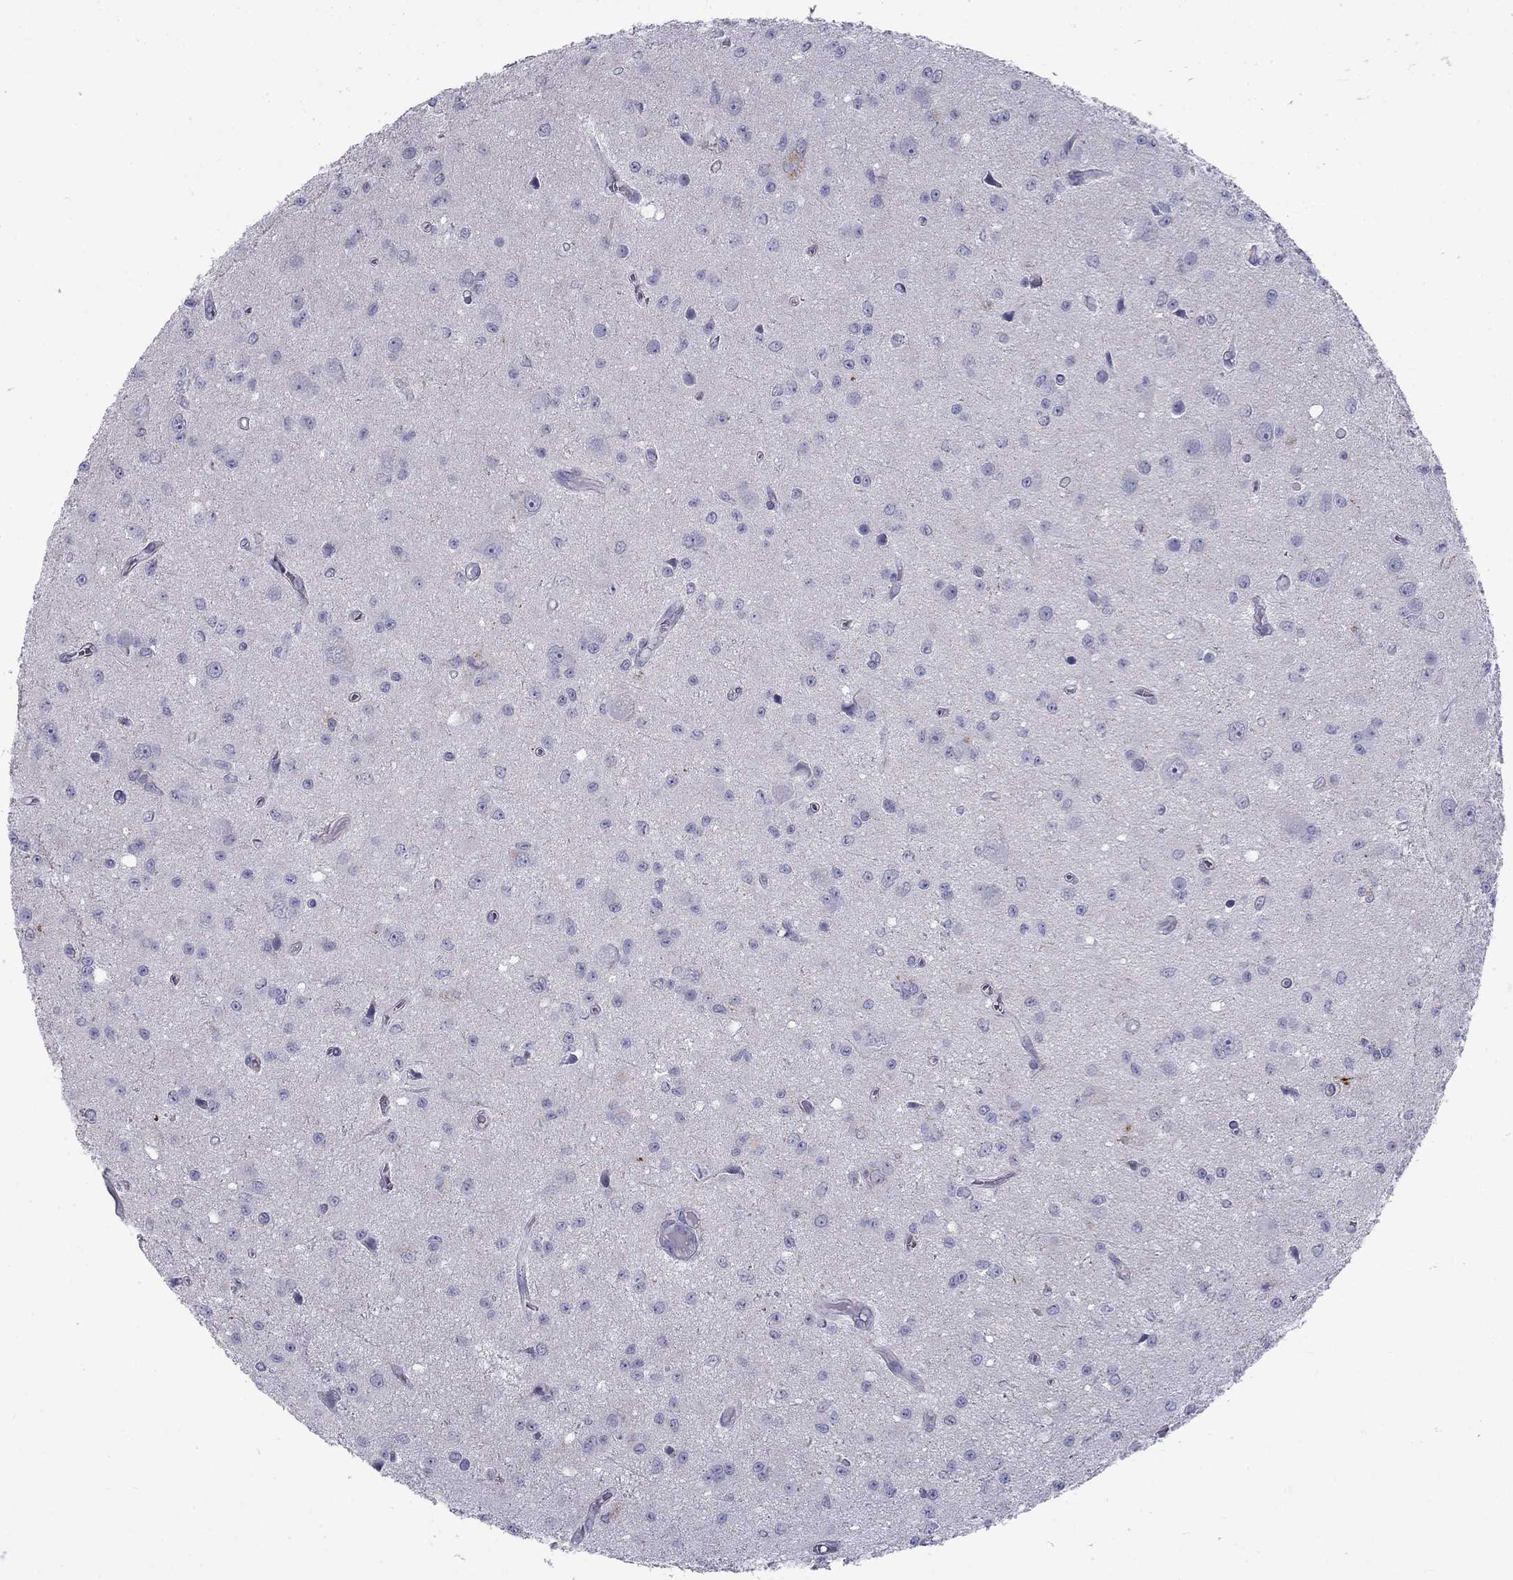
{"staining": {"intensity": "negative", "quantity": "none", "location": "none"}, "tissue": "glioma", "cell_type": "Tumor cells", "image_type": "cancer", "snomed": [{"axis": "morphology", "description": "Glioma, malignant, Low grade"}, {"axis": "topography", "description": "Brain"}], "caption": "Protein analysis of malignant glioma (low-grade) reveals no significant expression in tumor cells.", "gene": "CLPSL2", "patient": {"sex": "female", "age": 45}}